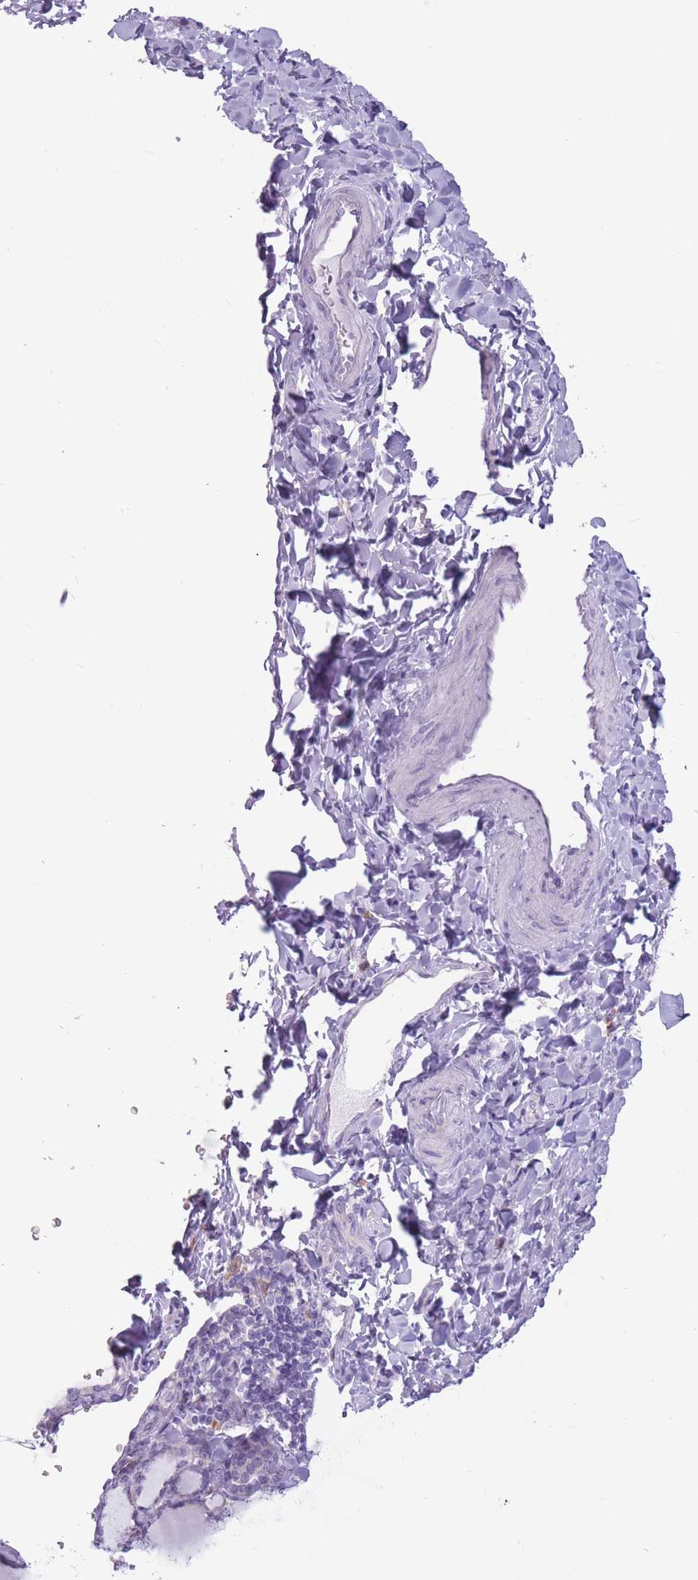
{"staining": {"intensity": "weak", "quantity": "<25%", "location": "cytoplasmic/membranous"}, "tissue": "thyroid gland", "cell_type": "Glandular cells", "image_type": "normal", "snomed": [{"axis": "morphology", "description": "Normal tissue, NOS"}, {"axis": "topography", "description": "Thyroid gland"}], "caption": "DAB immunohistochemical staining of normal human thyroid gland displays no significant staining in glandular cells.", "gene": "RPL18", "patient": {"sex": "female", "age": 31}}